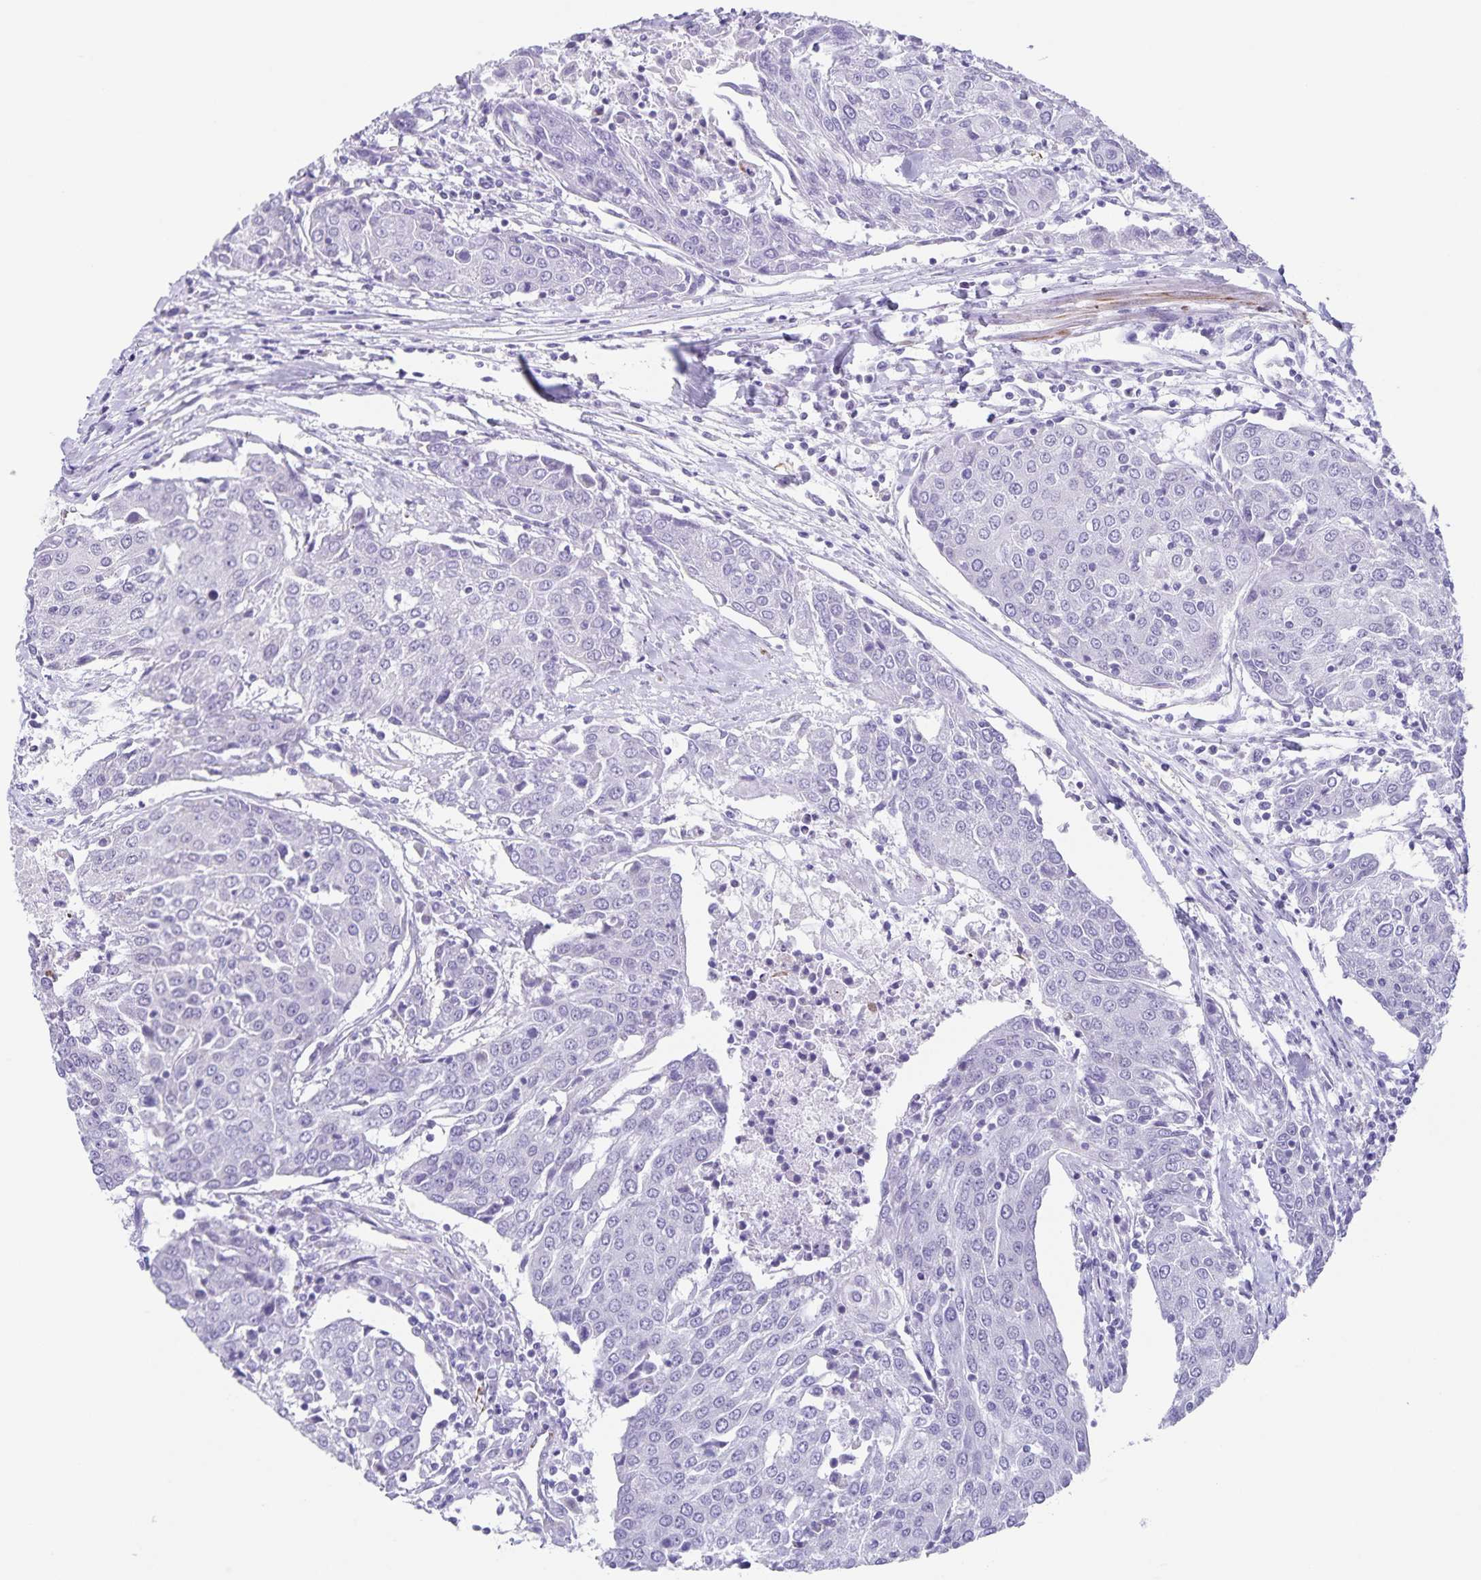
{"staining": {"intensity": "negative", "quantity": "none", "location": "none"}, "tissue": "urothelial cancer", "cell_type": "Tumor cells", "image_type": "cancer", "snomed": [{"axis": "morphology", "description": "Urothelial carcinoma, High grade"}, {"axis": "topography", "description": "Urinary bladder"}], "caption": "An immunohistochemistry (IHC) photomicrograph of urothelial carcinoma (high-grade) is shown. There is no staining in tumor cells of urothelial carcinoma (high-grade).", "gene": "SYNM", "patient": {"sex": "female", "age": 85}}